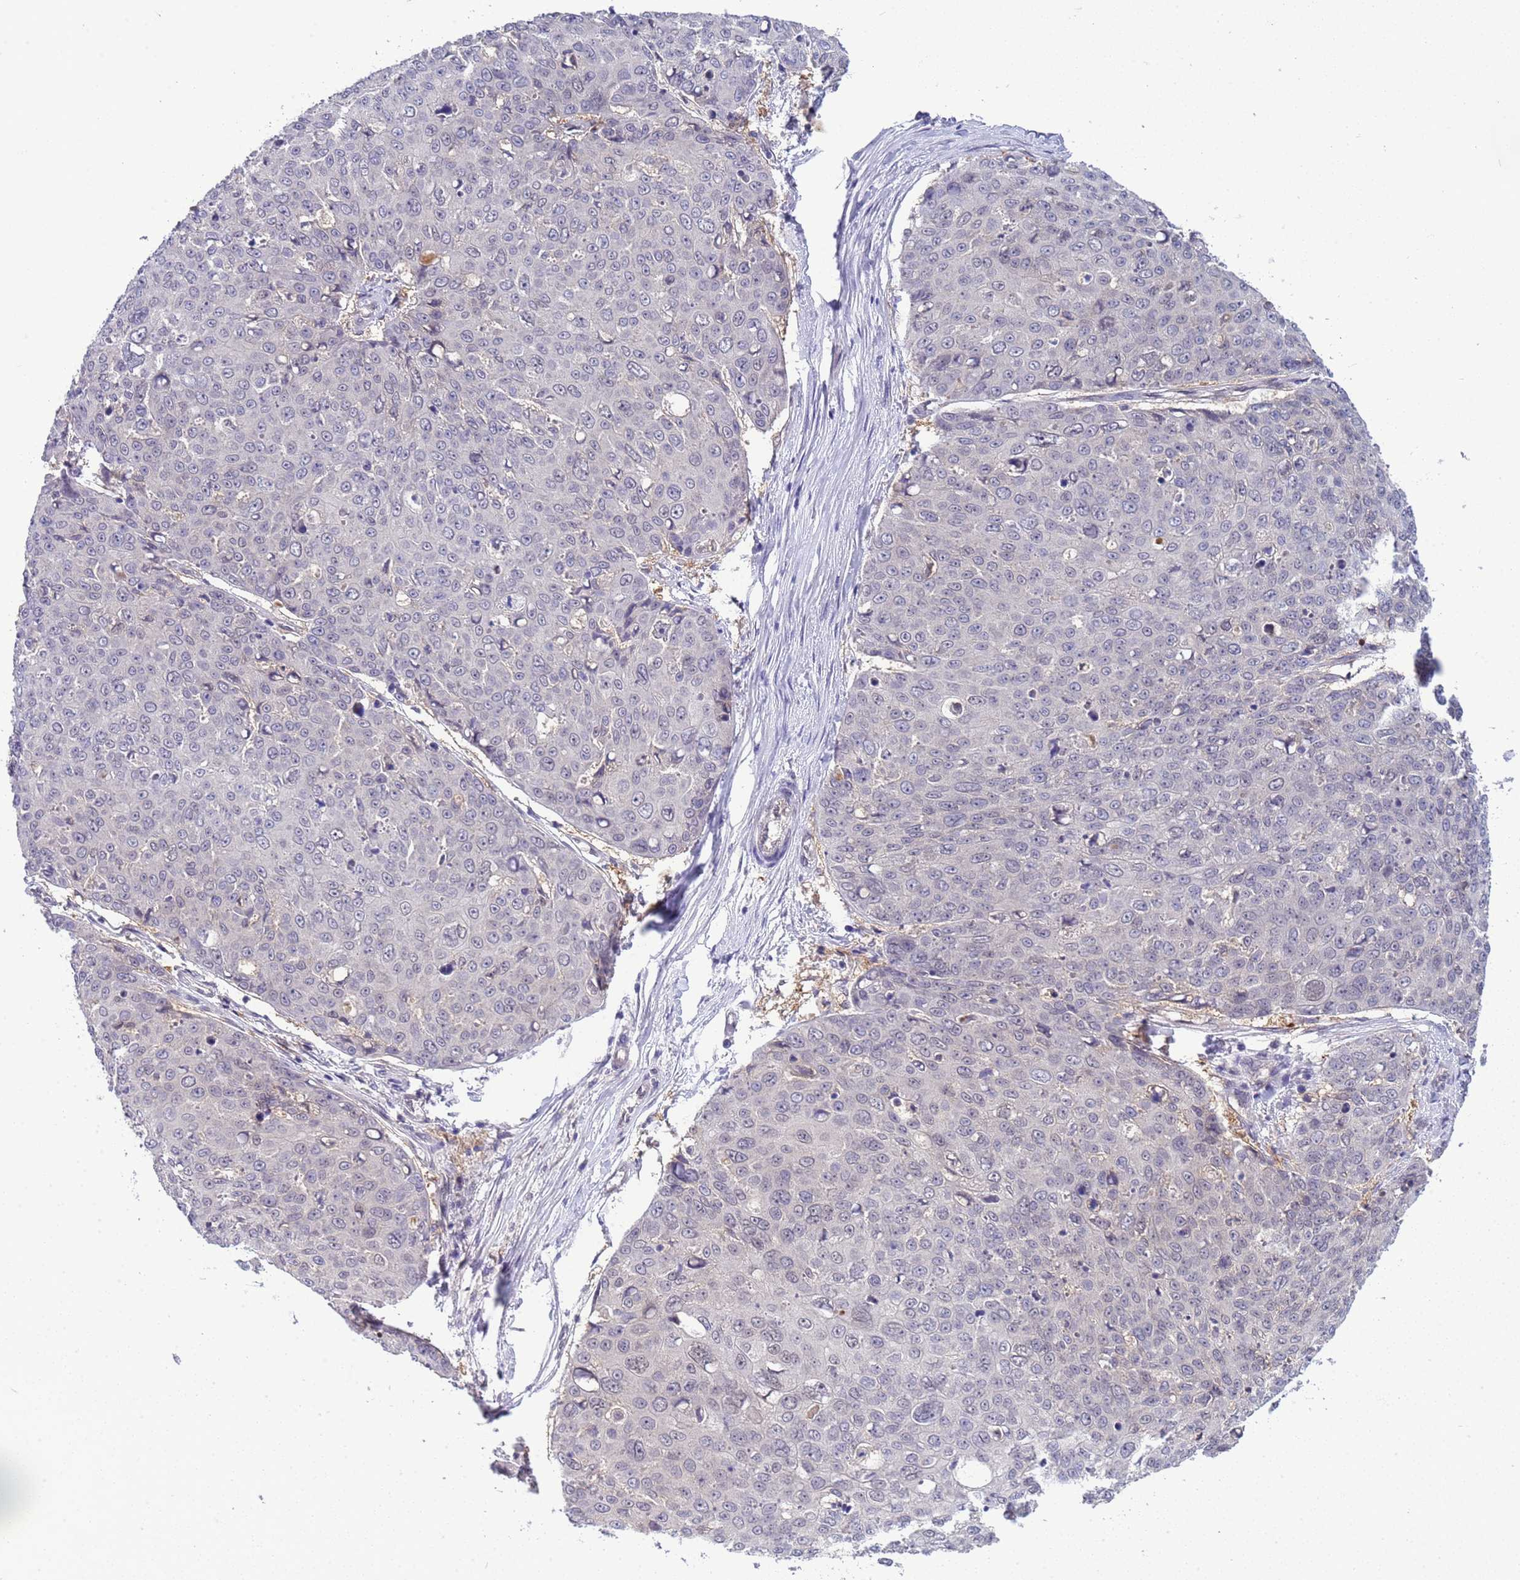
{"staining": {"intensity": "negative", "quantity": "none", "location": "none"}, "tissue": "skin cancer", "cell_type": "Tumor cells", "image_type": "cancer", "snomed": [{"axis": "morphology", "description": "Squamous cell carcinoma, NOS"}, {"axis": "topography", "description": "Skin"}], "caption": "The image demonstrates no significant expression in tumor cells of skin cancer (squamous cell carcinoma).", "gene": "TRMT10A", "patient": {"sex": "male", "age": 71}}